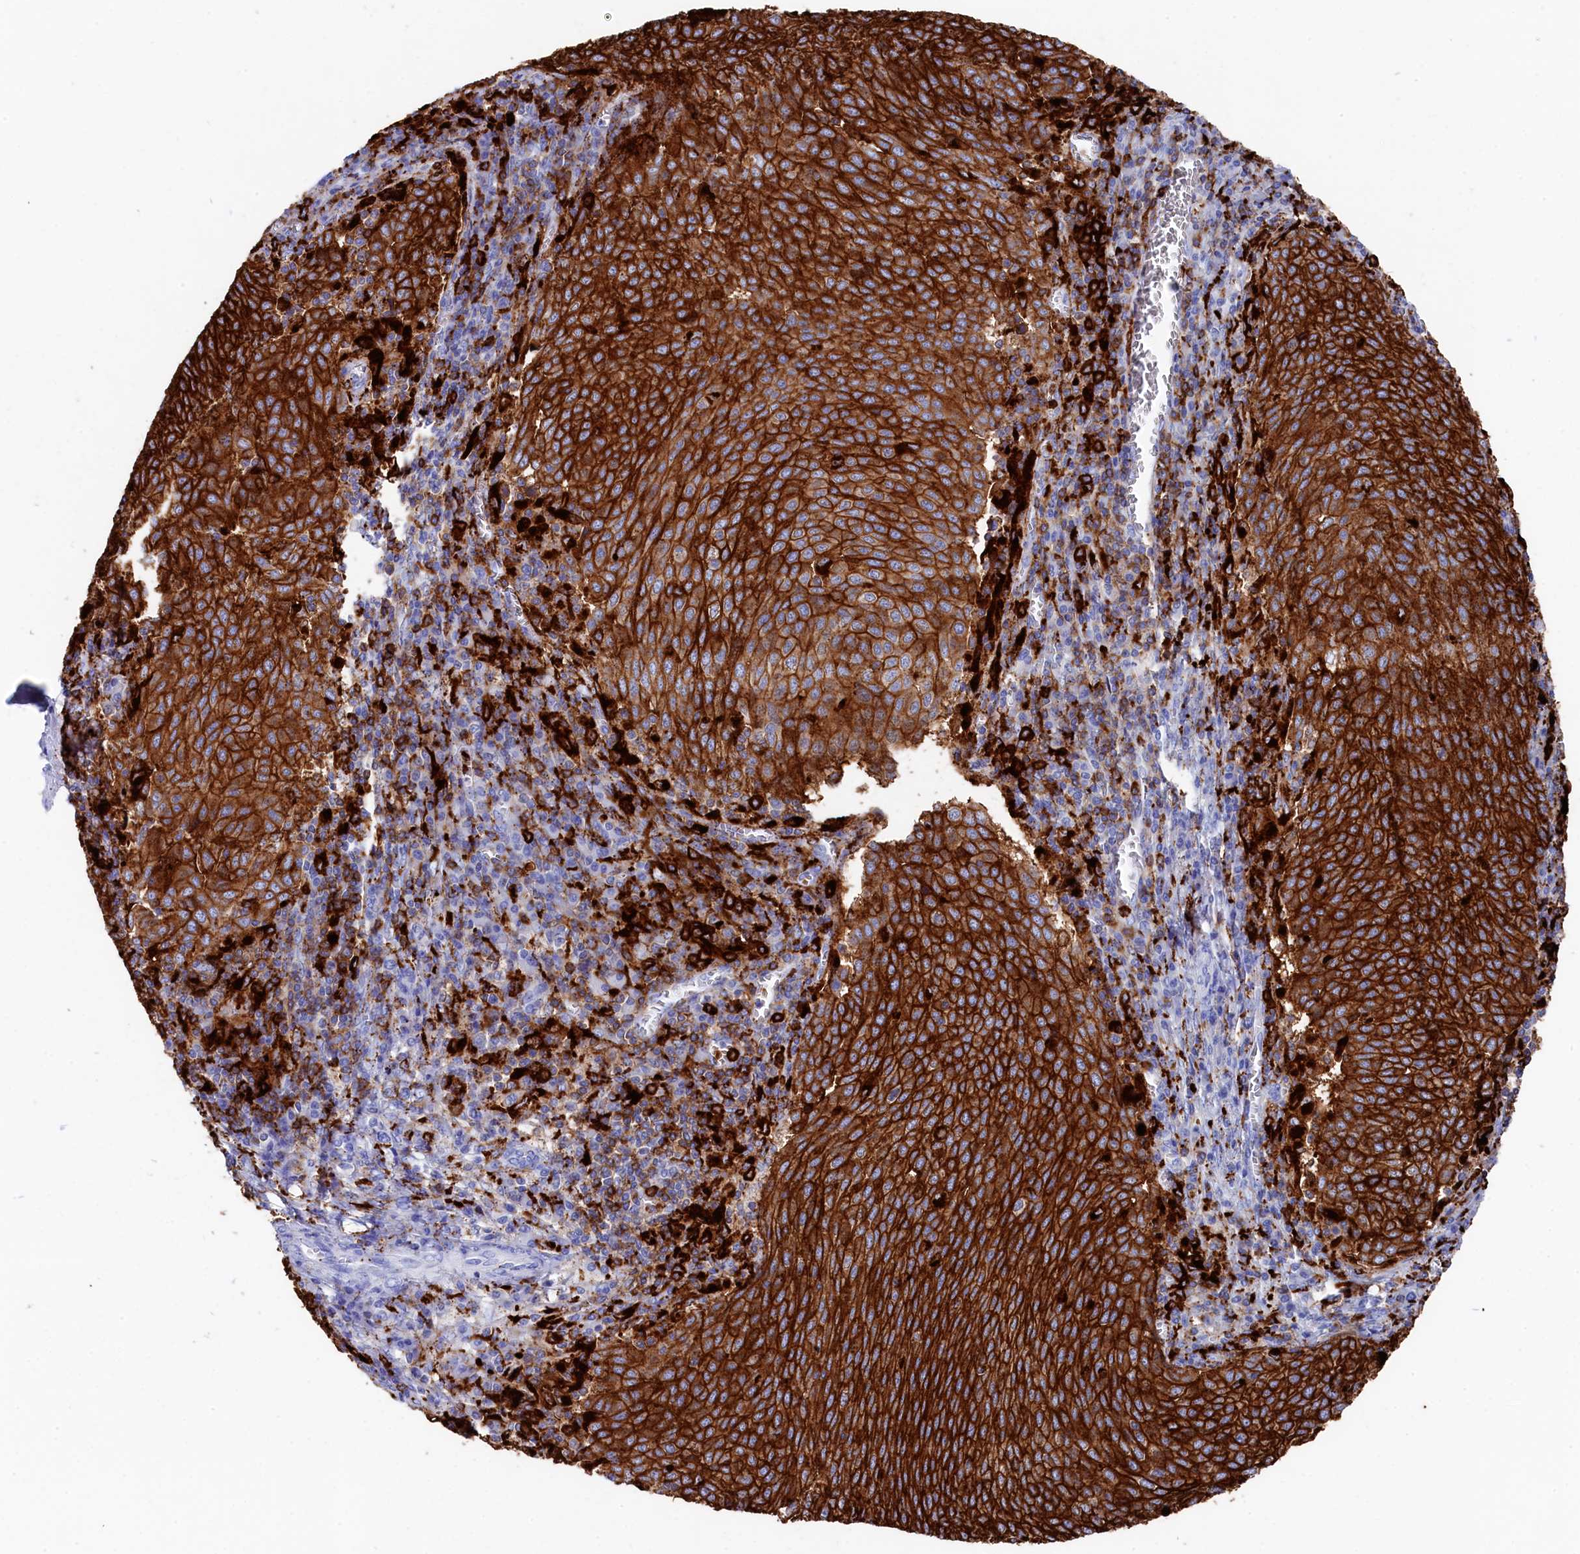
{"staining": {"intensity": "strong", "quantity": ">75%", "location": "cytoplasmic/membranous"}, "tissue": "cervical cancer", "cell_type": "Tumor cells", "image_type": "cancer", "snomed": [{"axis": "morphology", "description": "Squamous cell carcinoma, NOS"}, {"axis": "topography", "description": "Cervix"}], "caption": "Cervical squamous cell carcinoma tissue demonstrates strong cytoplasmic/membranous expression in approximately >75% of tumor cells, visualized by immunohistochemistry. Nuclei are stained in blue.", "gene": "PLAC8", "patient": {"sex": "female", "age": 46}}